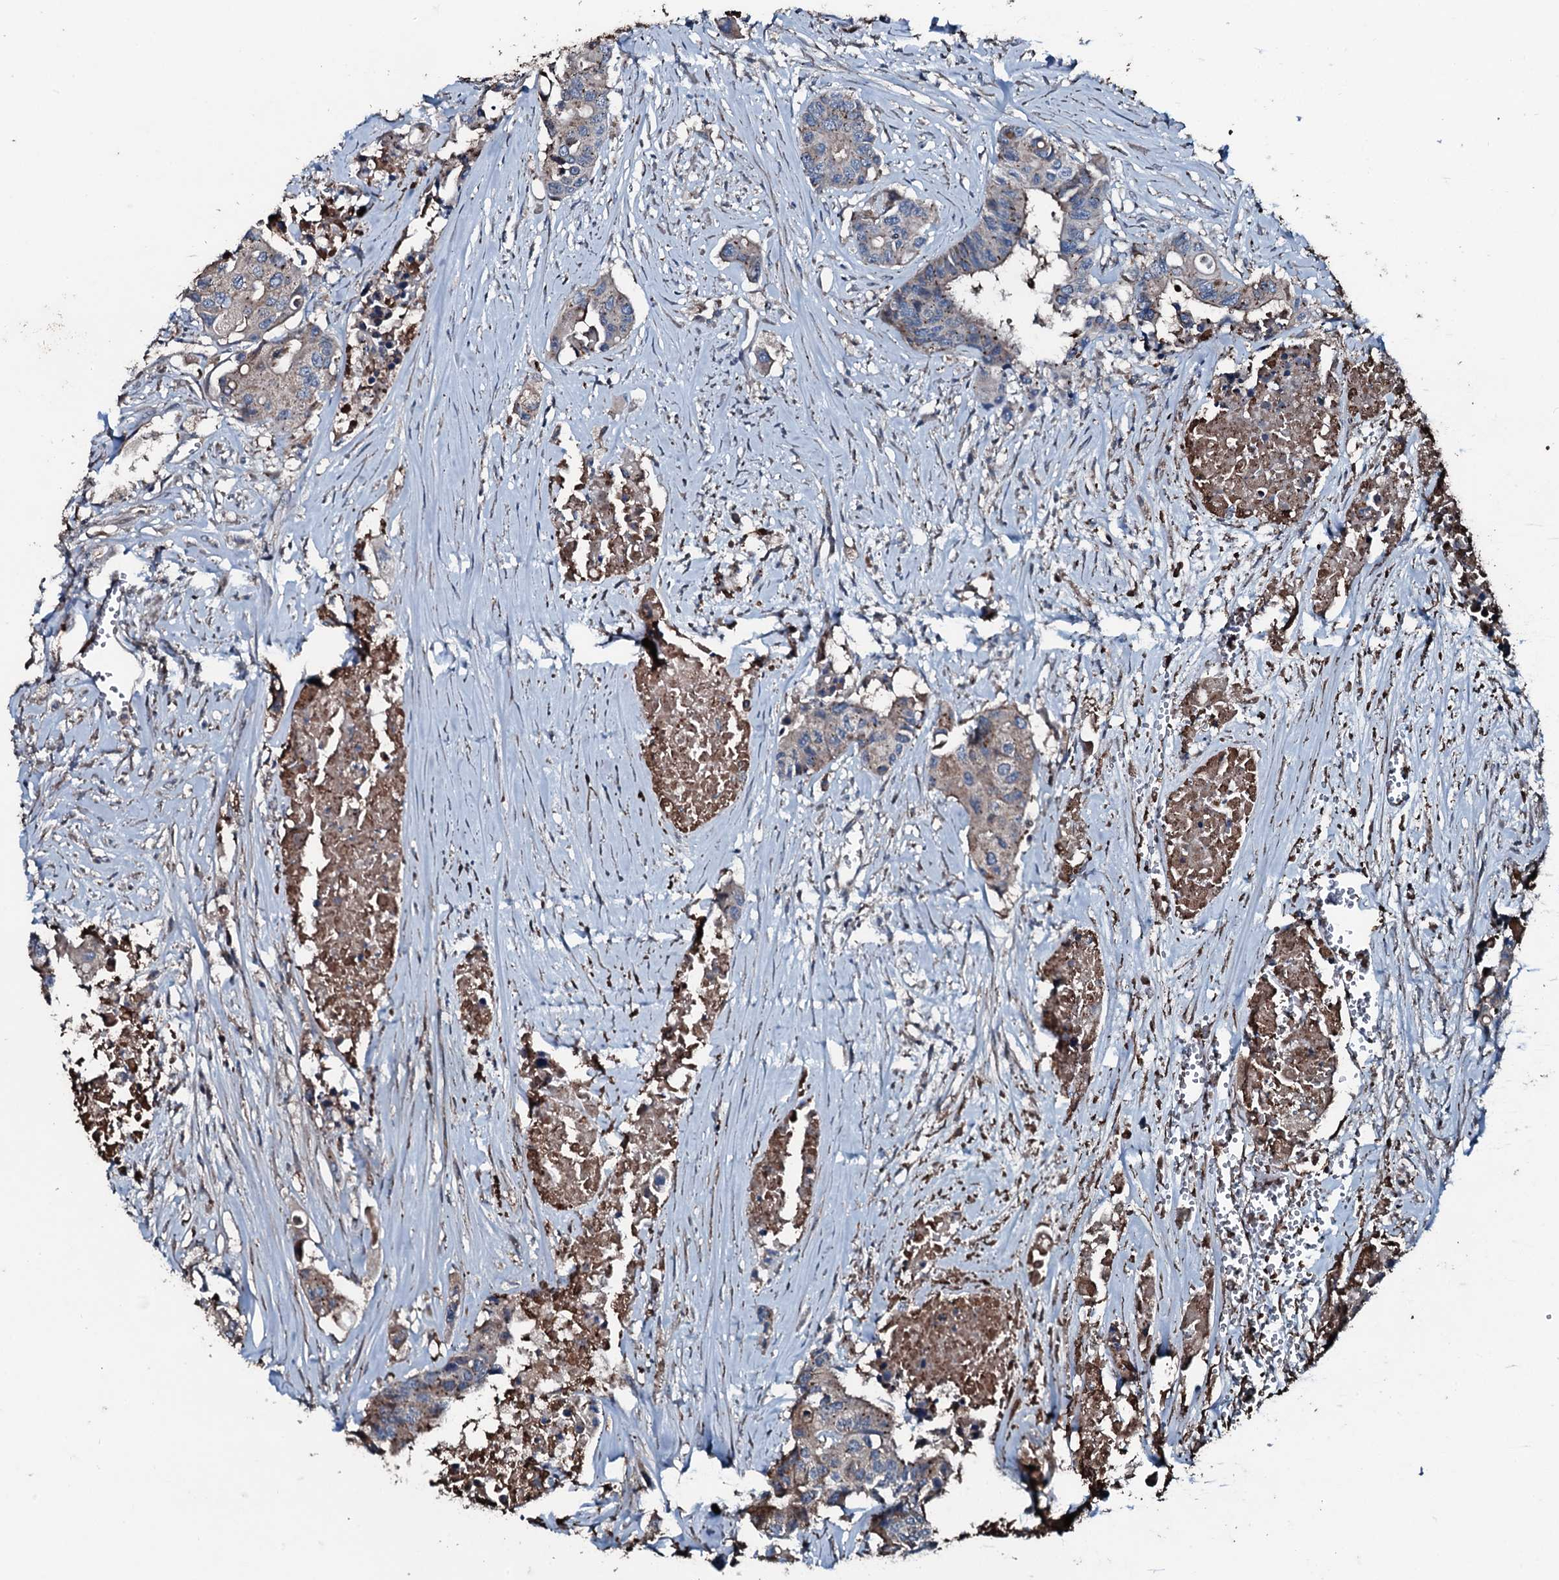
{"staining": {"intensity": "weak", "quantity": "25%-75%", "location": "cytoplasmic/membranous"}, "tissue": "colorectal cancer", "cell_type": "Tumor cells", "image_type": "cancer", "snomed": [{"axis": "morphology", "description": "Adenocarcinoma, NOS"}, {"axis": "topography", "description": "Colon"}], "caption": "Immunohistochemical staining of colorectal cancer displays low levels of weak cytoplasmic/membranous expression in about 25%-75% of tumor cells. The staining is performed using DAB (3,3'-diaminobenzidine) brown chromogen to label protein expression. The nuclei are counter-stained blue using hematoxylin.", "gene": "AARS1", "patient": {"sex": "male", "age": 77}}